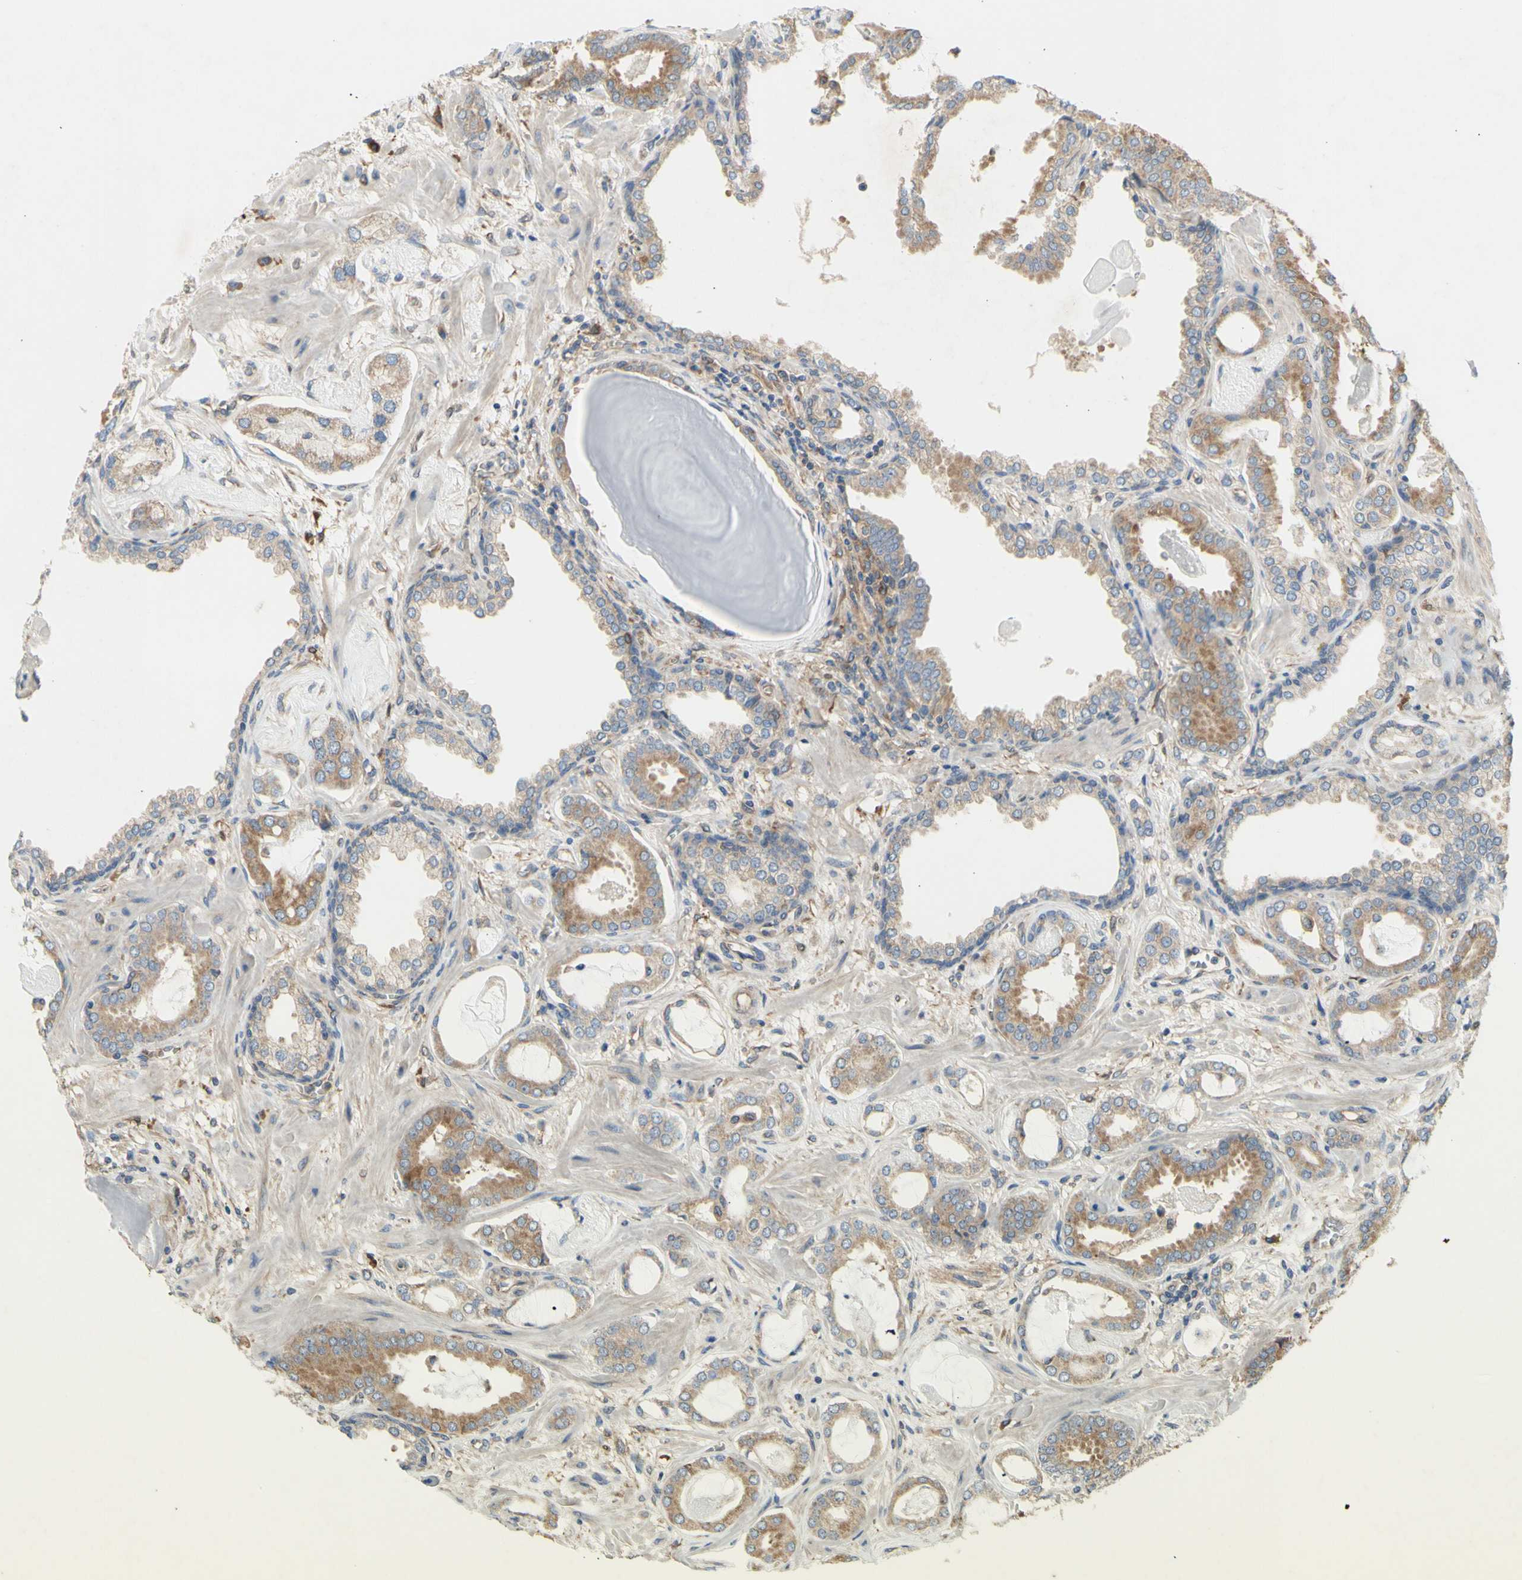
{"staining": {"intensity": "moderate", "quantity": "25%-75%", "location": "cytoplasmic/membranous"}, "tissue": "prostate cancer", "cell_type": "Tumor cells", "image_type": "cancer", "snomed": [{"axis": "morphology", "description": "Adenocarcinoma, Low grade"}, {"axis": "topography", "description": "Prostate"}], "caption": "High-magnification brightfield microscopy of prostate cancer stained with DAB (3,3'-diaminobenzidine) (brown) and counterstained with hematoxylin (blue). tumor cells exhibit moderate cytoplasmic/membranous positivity is appreciated in about25%-75% of cells.", "gene": "KLC1", "patient": {"sex": "male", "age": 53}}